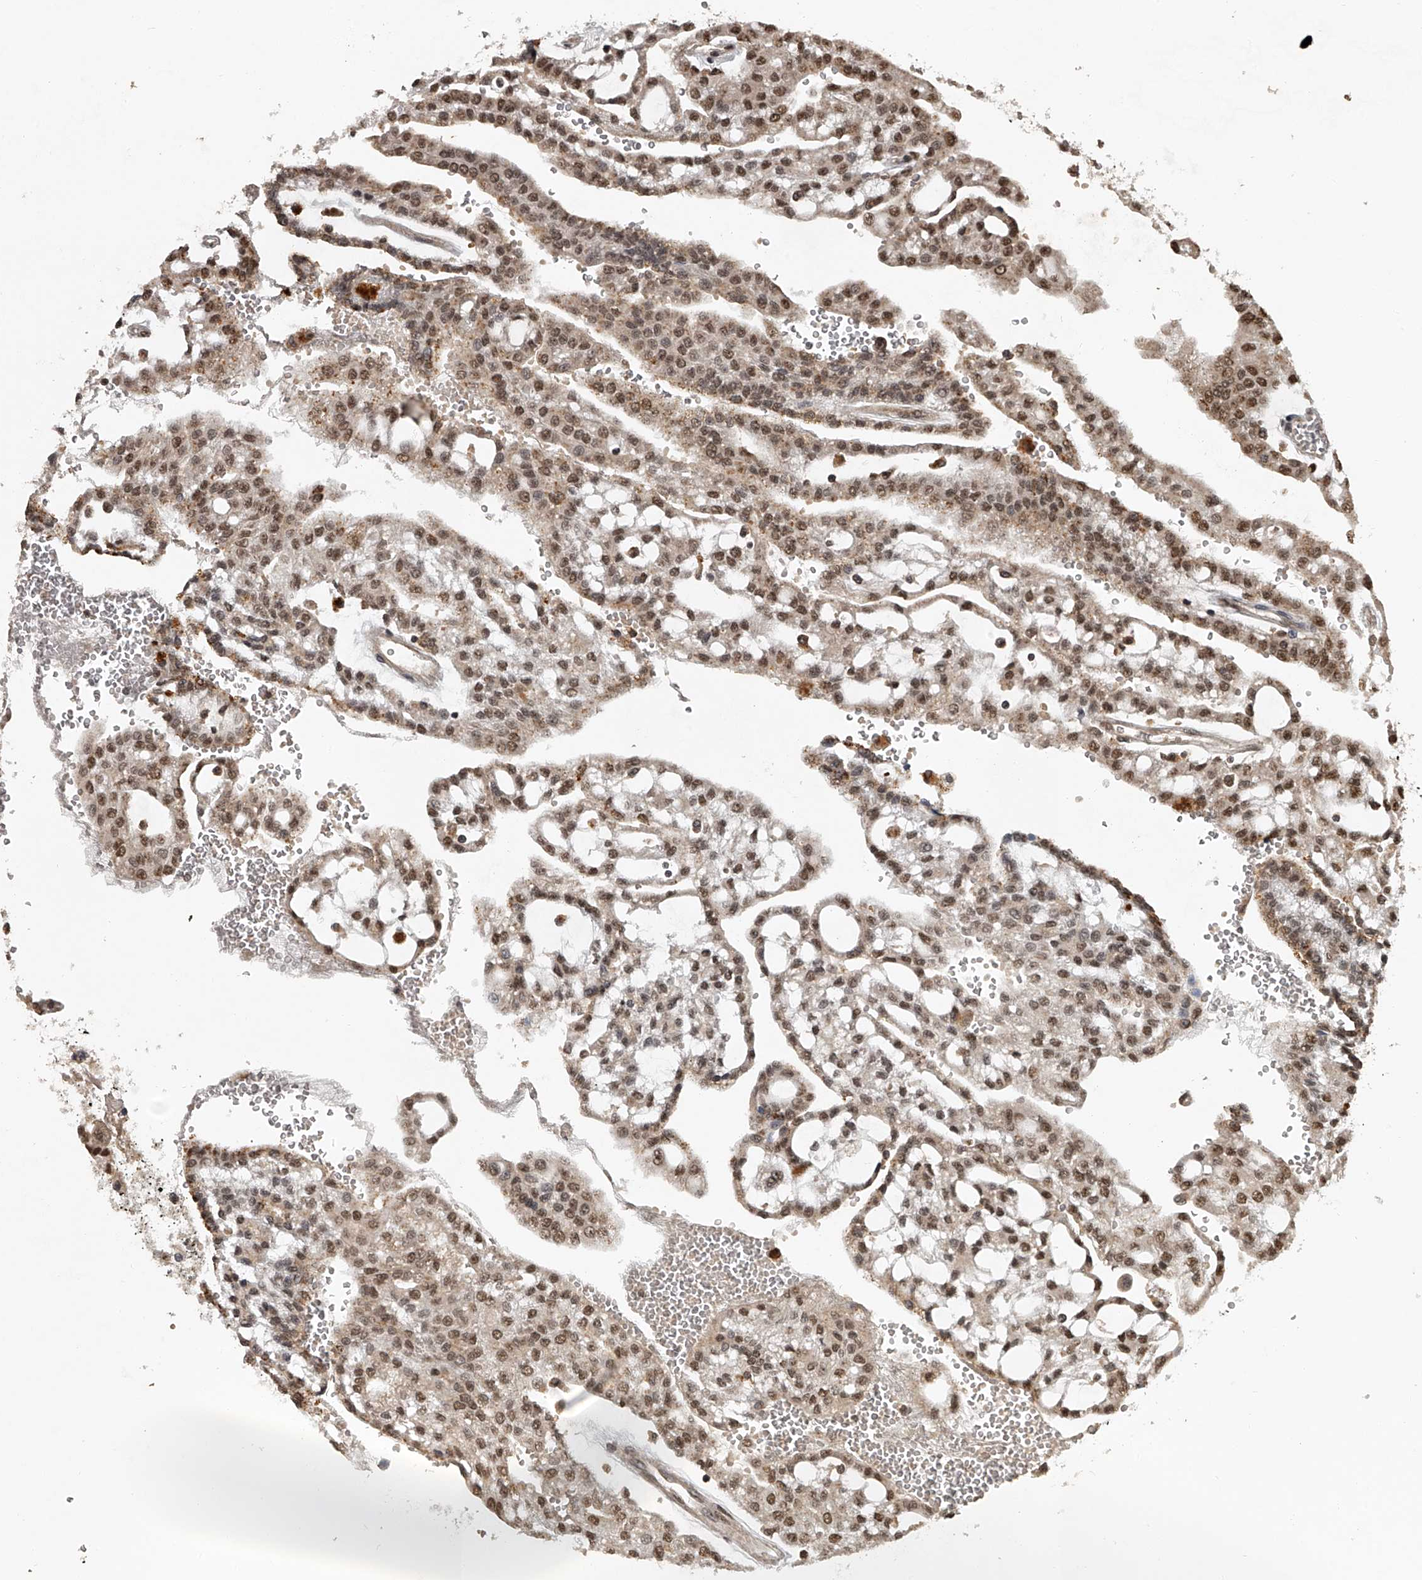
{"staining": {"intensity": "moderate", "quantity": ">75%", "location": "nuclear"}, "tissue": "renal cancer", "cell_type": "Tumor cells", "image_type": "cancer", "snomed": [{"axis": "morphology", "description": "Adenocarcinoma, NOS"}, {"axis": "topography", "description": "Kidney"}], "caption": "Protein expression analysis of human adenocarcinoma (renal) reveals moderate nuclear staining in approximately >75% of tumor cells.", "gene": "PLEKHG1", "patient": {"sex": "male", "age": 63}}